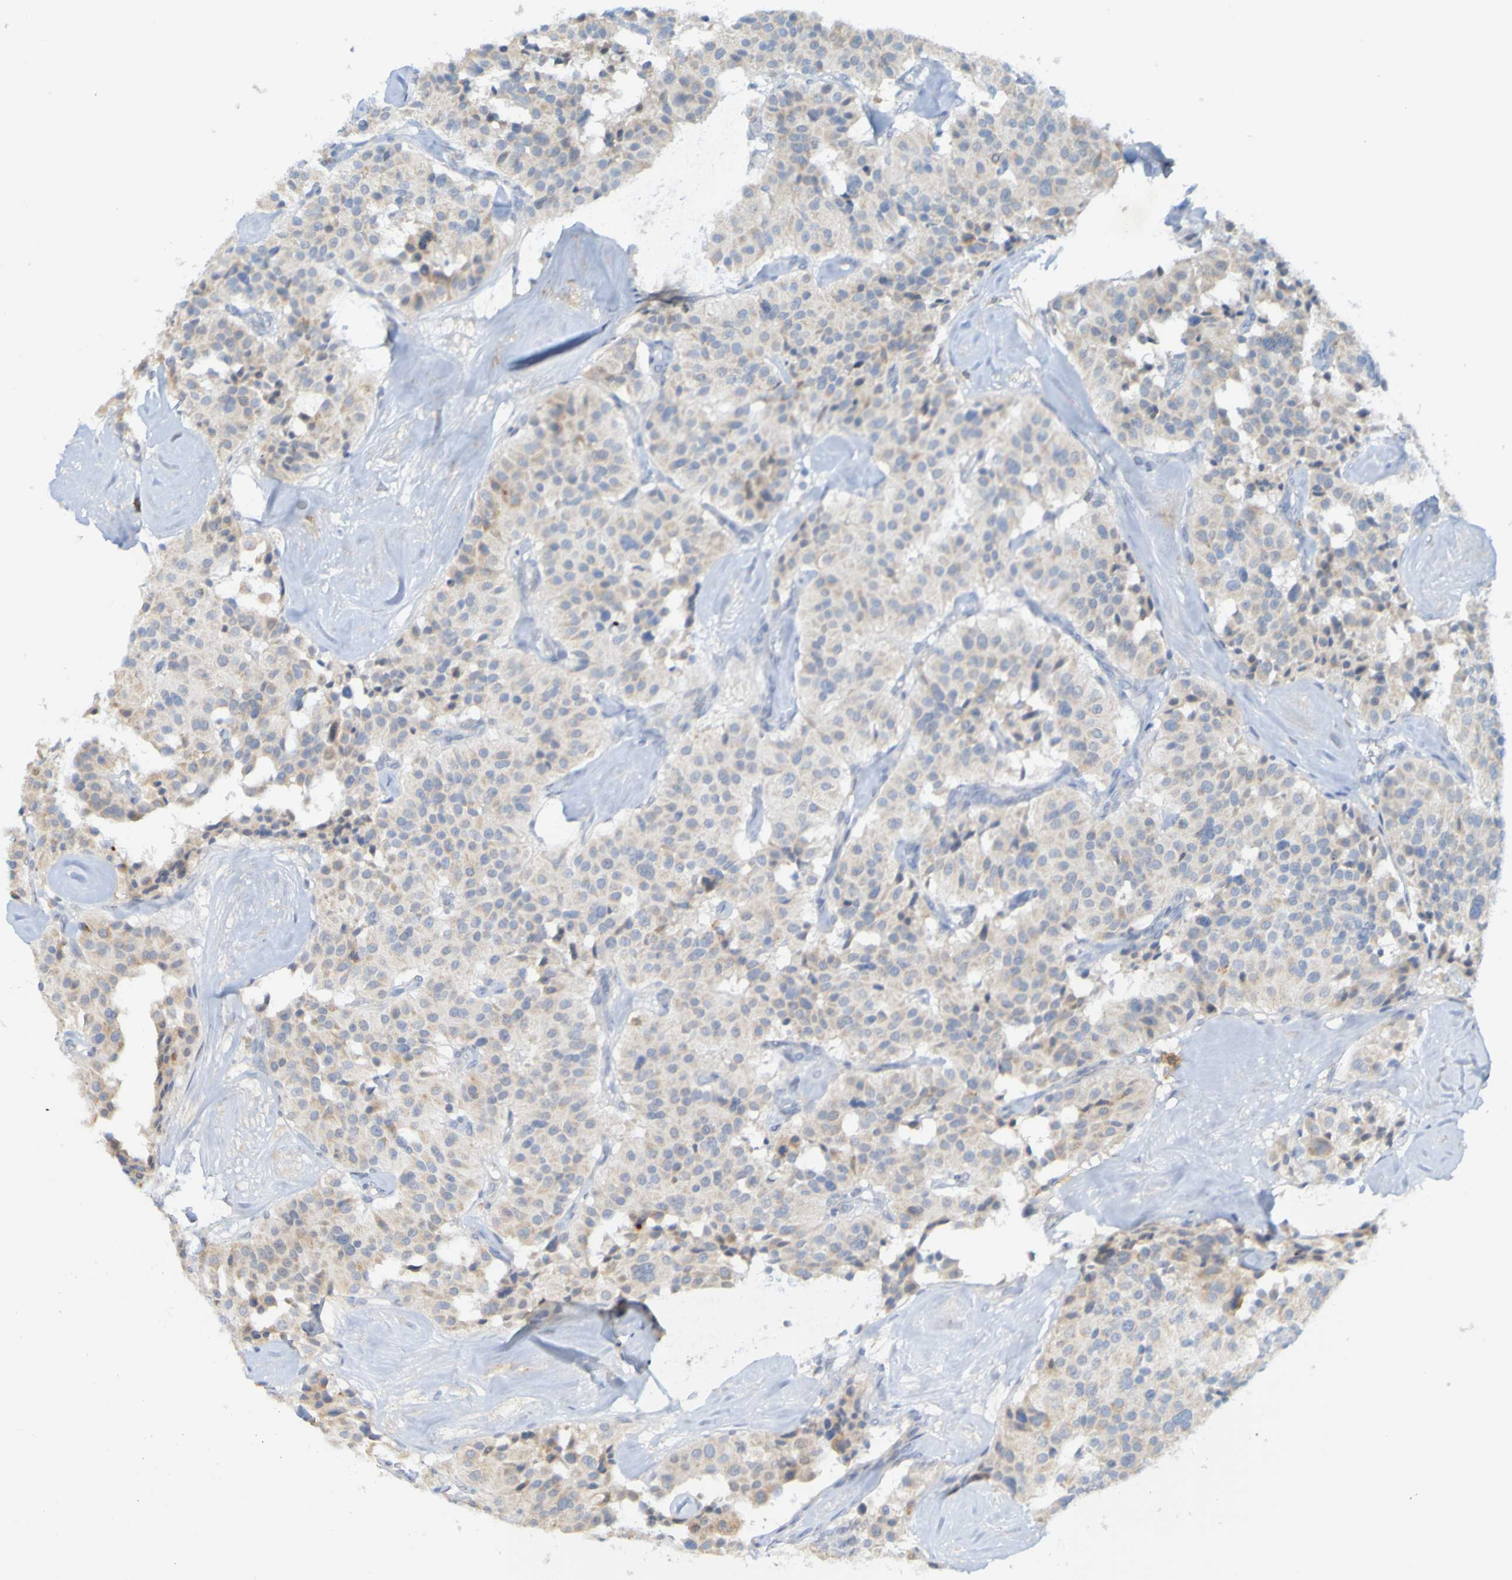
{"staining": {"intensity": "weak", "quantity": "25%-75%", "location": "cytoplasmic/membranous"}, "tissue": "carcinoid", "cell_type": "Tumor cells", "image_type": "cancer", "snomed": [{"axis": "morphology", "description": "Carcinoid, malignant, NOS"}, {"axis": "topography", "description": "Lung"}], "caption": "A photomicrograph of malignant carcinoid stained for a protein exhibits weak cytoplasmic/membranous brown staining in tumor cells.", "gene": "LILRB5", "patient": {"sex": "male", "age": 30}}